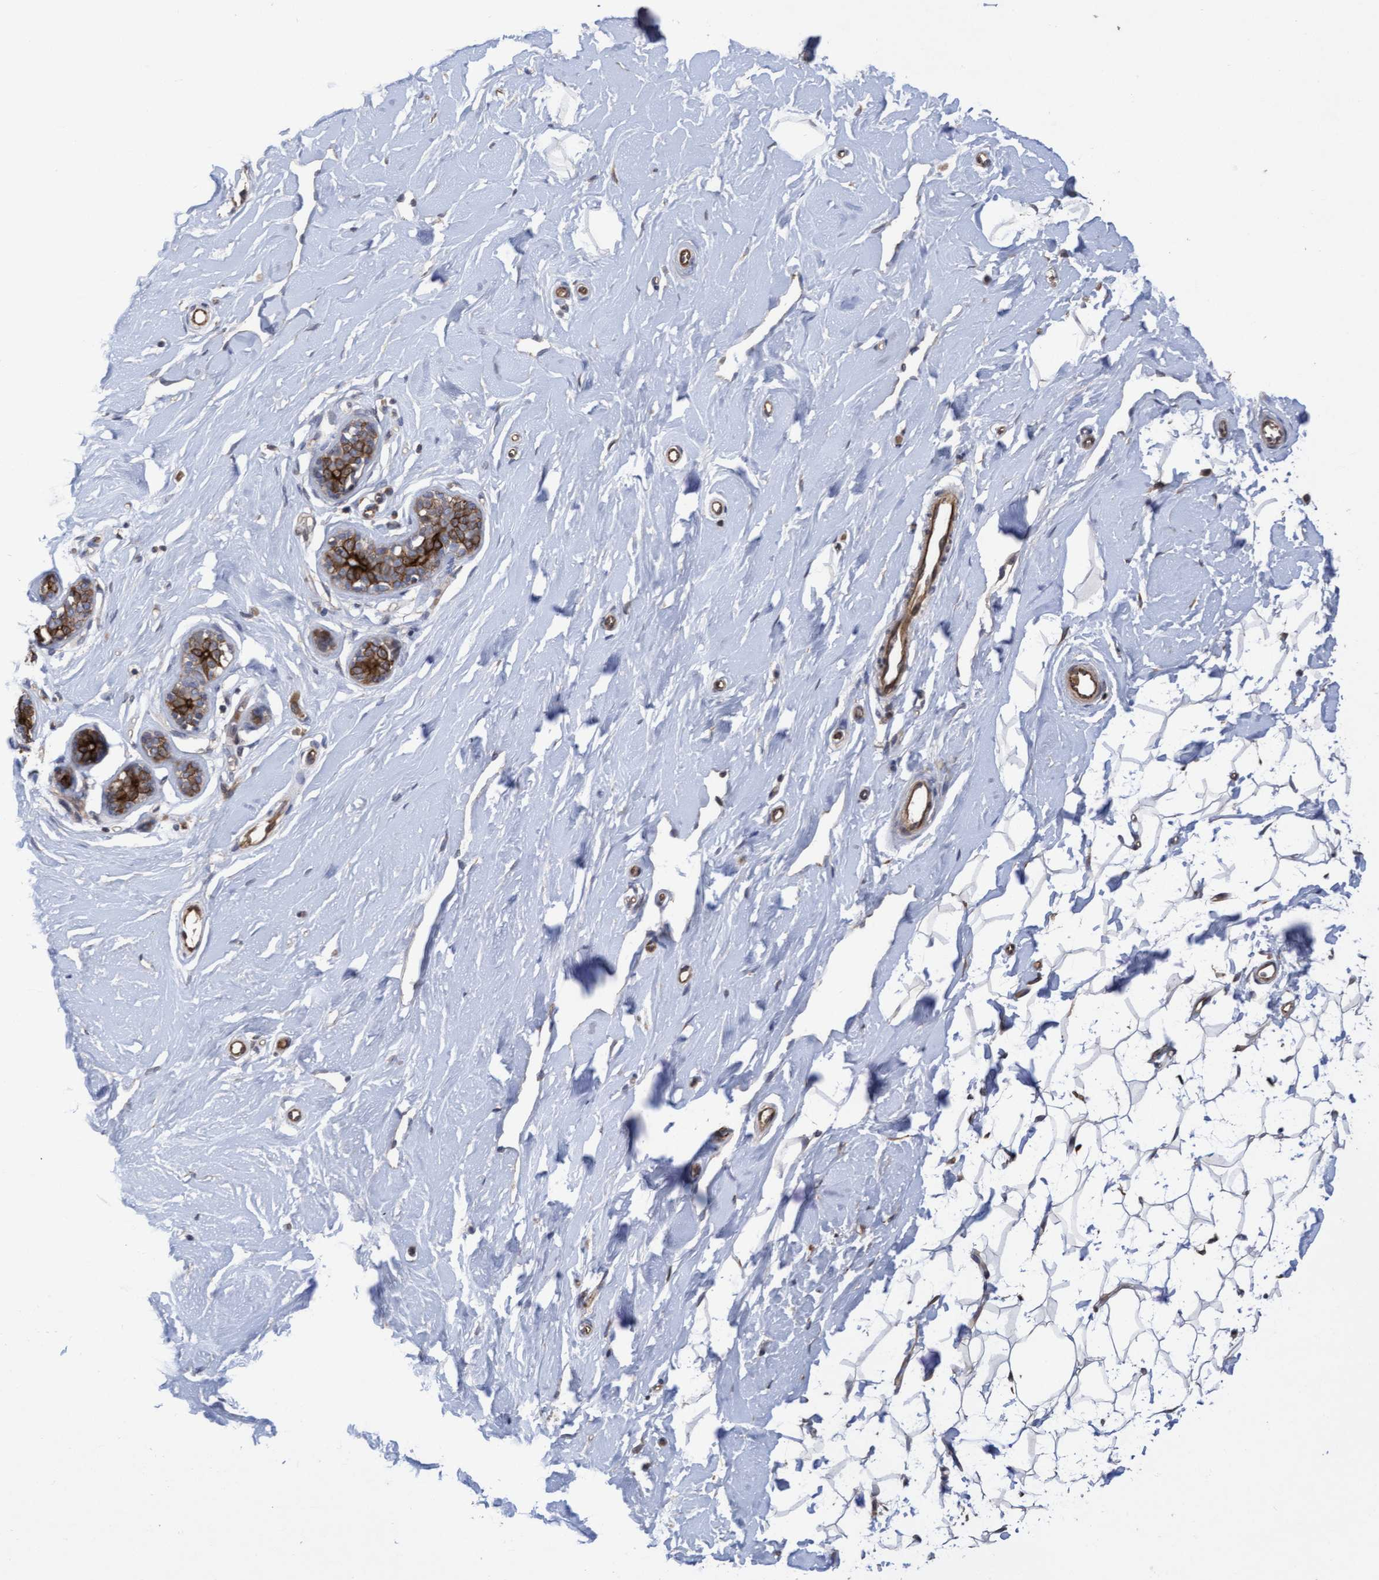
{"staining": {"intensity": "moderate", "quantity": "<25%", "location": "cytoplasmic/membranous"}, "tissue": "breast", "cell_type": "Adipocytes", "image_type": "normal", "snomed": [{"axis": "morphology", "description": "Normal tissue, NOS"}, {"axis": "topography", "description": "Breast"}], "caption": "Moderate cytoplasmic/membranous protein positivity is identified in approximately <25% of adipocytes in breast.", "gene": "COBL", "patient": {"sex": "female", "age": 23}}